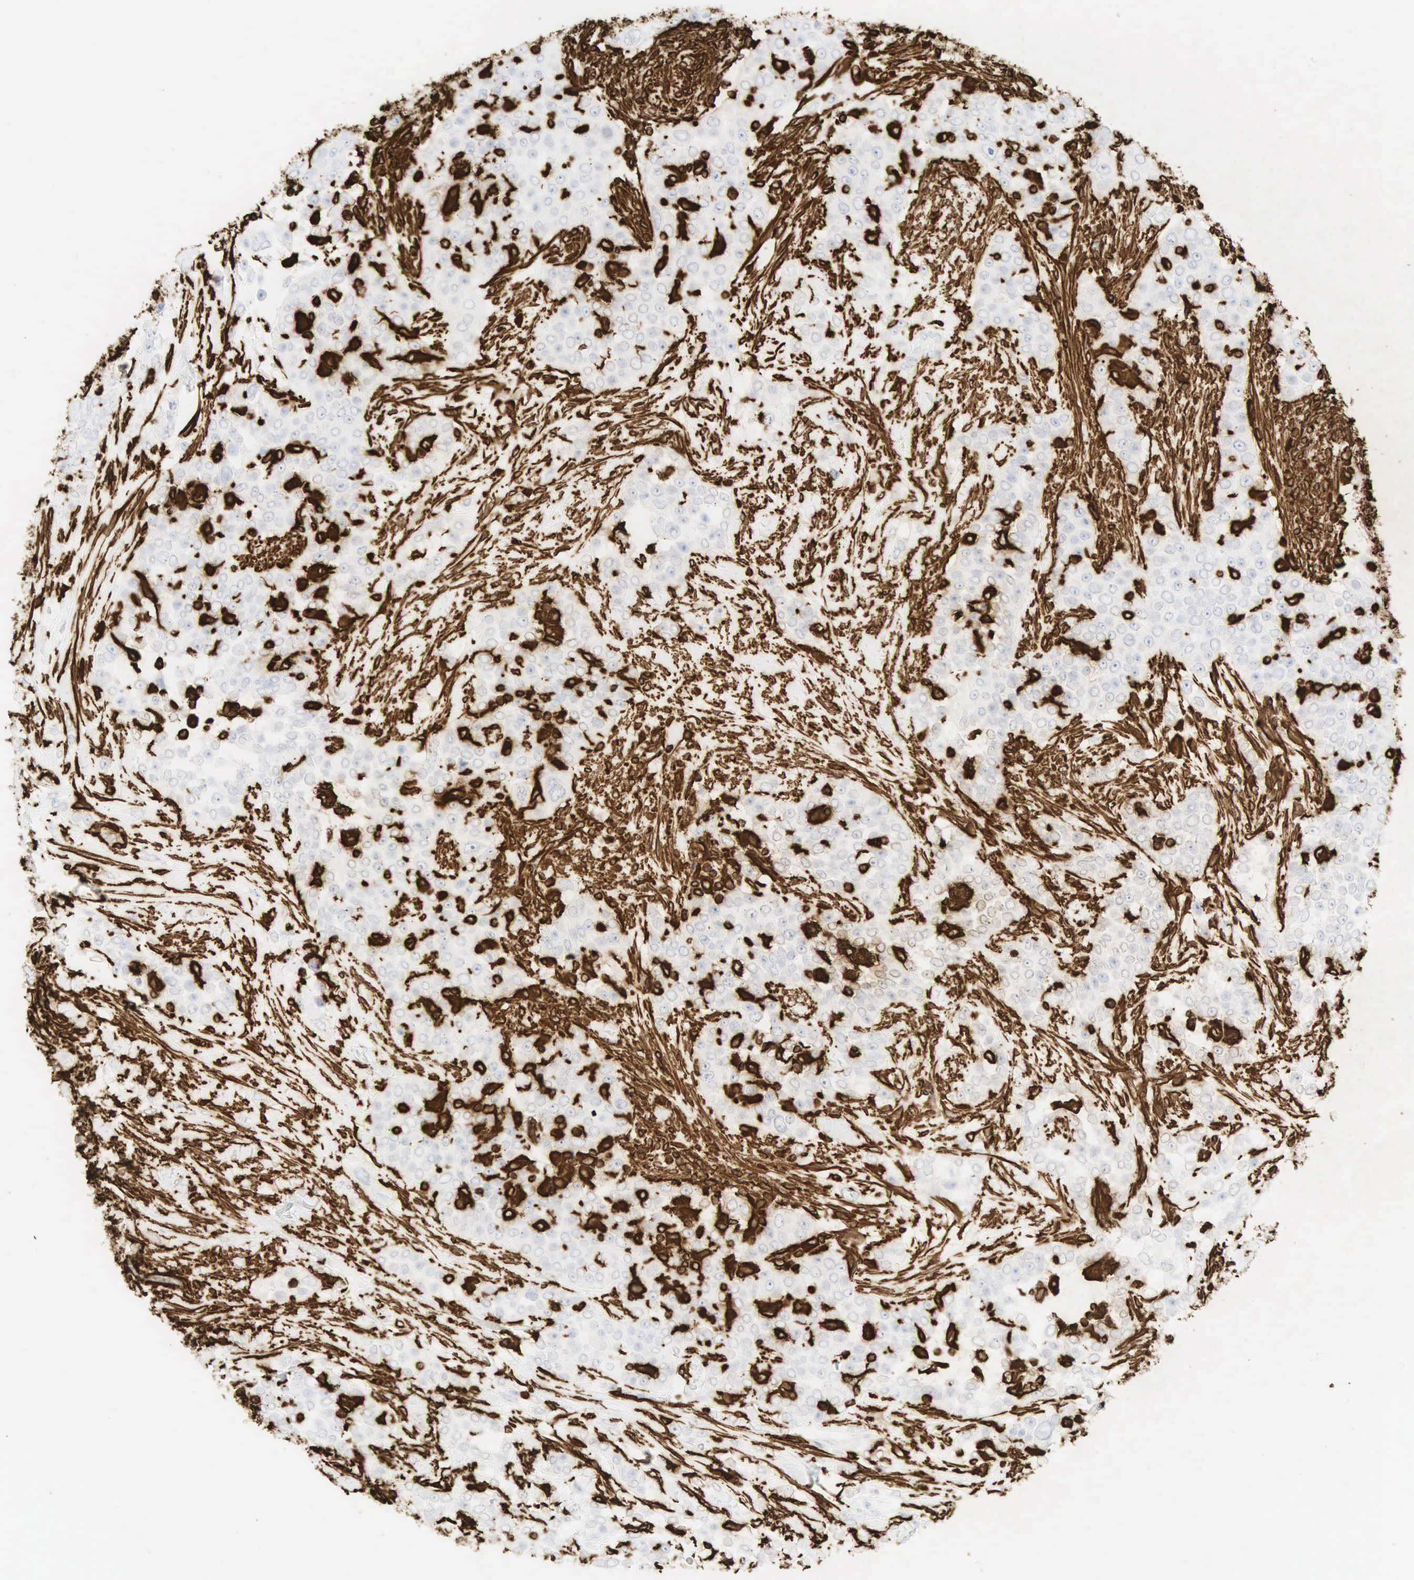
{"staining": {"intensity": "strong", "quantity": "<25%", "location": "cytoplasmic/membranous"}, "tissue": "urothelial cancer", "cell_type": "Tumor cells", "image_type": "cancer", "snomed": [{"axis": "morphology", "description": "Urothelial carcinoma, High grade"}, {"axis": "topography", "description": "Urinary bladder"}], "caption": "Immunohistochemistry (IHC) image of neoplastic tissue: urothelial cancer stained using IHC exhibits medium levels of strong protein expression localized specifically in the cytoplasmic/membranous of tumor cells, appearing as a cytoplasmic/membranous brown color.", "gene": "VIM", "patient": {"sex": "female", "age": 80}}